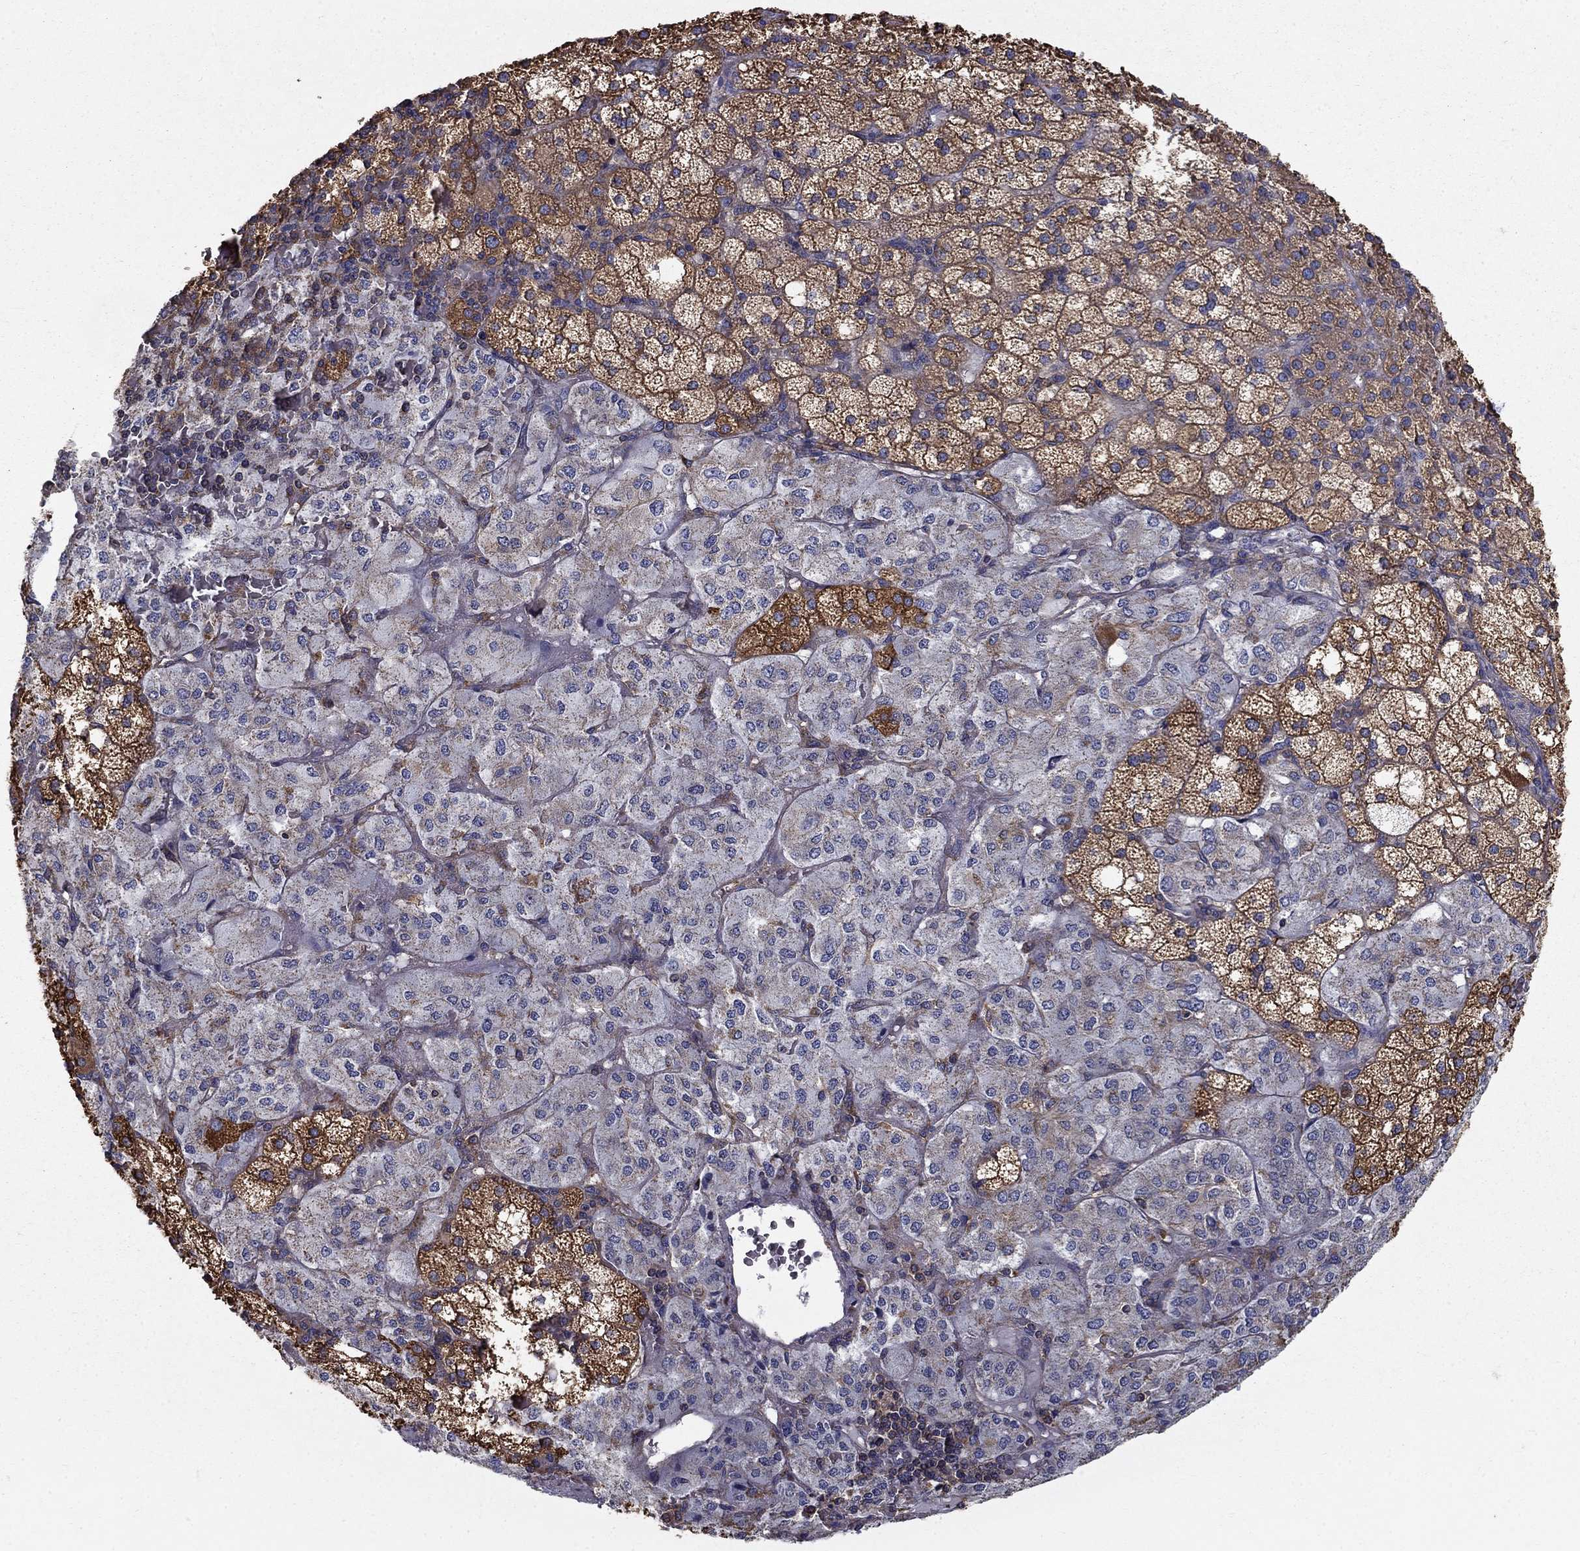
{"staining": {"intensity": "strong", "quantity": "25%-75%", "location": "cytoplasmic/membranous"}, "tissue": "adrenal gland", "cell_type": "Glandular cells", "image_type": "normal", "snomed": [{"axis": "morphology", "description": "Normal tissue, NOS"}, {"axis": "topography", "description": "Adrenal gland"}], "caption": "Adrenal gland stained with IHC demonstrates strong cytoplasmic/membranous expression in approximately 25%-75% of glandular cells. The staining is performed using DAB brown chromogen to label protein expression. The nuclei are counter-stained blue using hematoxylin.", "gene": "NME5", "patient": {"sex": "male", "age": 53}}